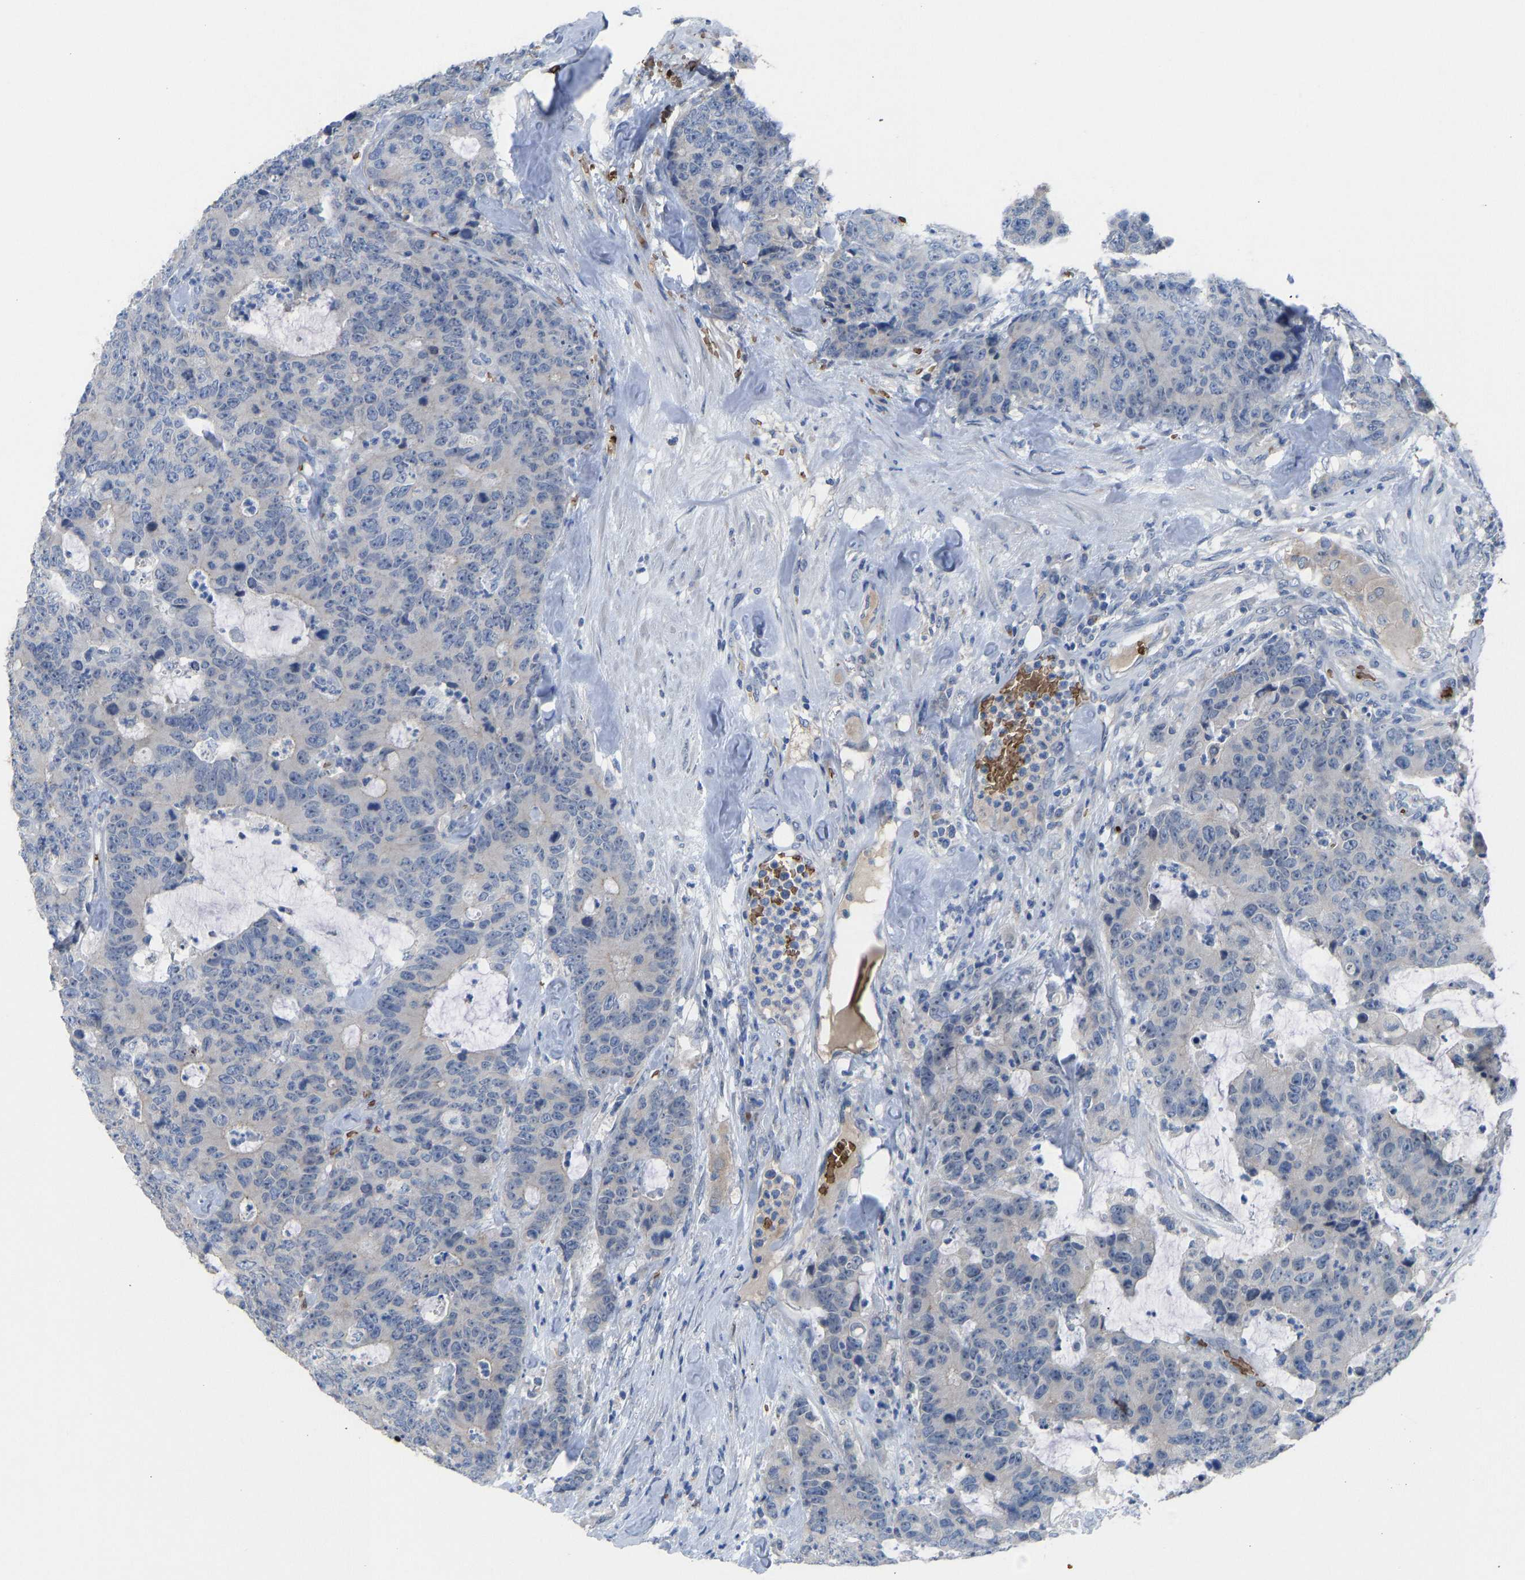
{"staining": {"intensity": "negative", "quantity": "none", "location": "none"}, "tissue": "colorectal cancer", "cell_type": "Tumor cells", "image_type": "cancer", "snomed": [{"axis": "morphology", "description": "Adenocarcinoma, NOS"}, {"axis": "topography", "description": "Colon"}], "caption": "Immunohistochemistry histopathology image of neoplastic tissue: colorectal cancer stained with DAB (3,3'-diaminobenzidine) displays no significant protein positivity in tumor cells.", "gene": "PIGS", "patient": {"sex": "female", "age": 86}}